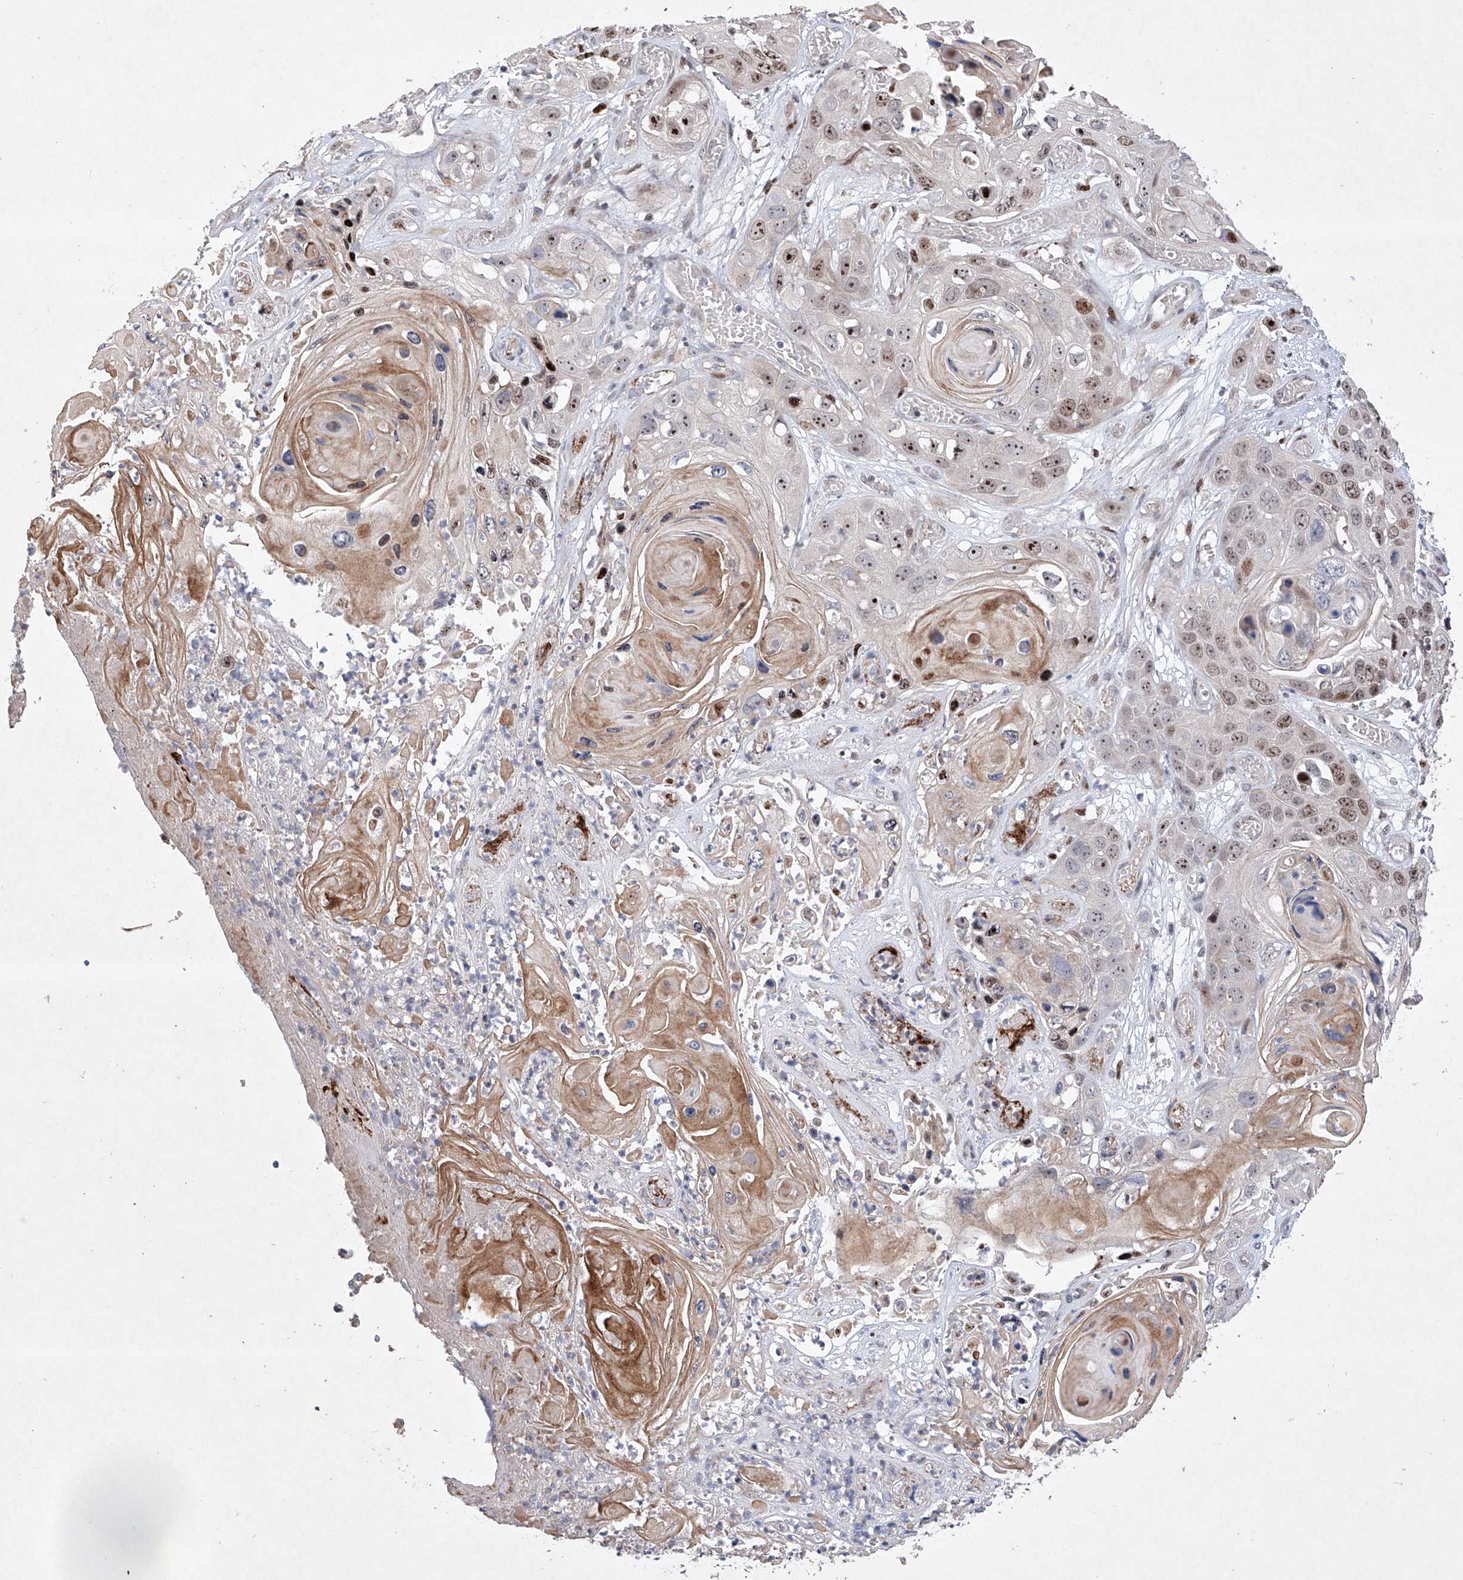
{"staining": {"intensity": "moderate", "quantity": "25%-75%", "location": "cytoplasmic/membranous,nuclear"}, "tissue": "skin cancer", "cell_type": "Tumor cells", "image_type": "cancer", "snomed": [{"axis": "morphology", "description": "Squamous cell carcinoma, NOS"}, {"axis": "topography", "description": "Skin"}], "caption": "An image showing moderate cytoplasmic/membranous and nuclear positivity in approximately 25%-75% of tumor cells in skin cancer (squamous cell carcinoma), as visualized by brown immunohistochemical staining.", "gene": "AFG1L", "patient": {"sex": "male", "age": 55}}